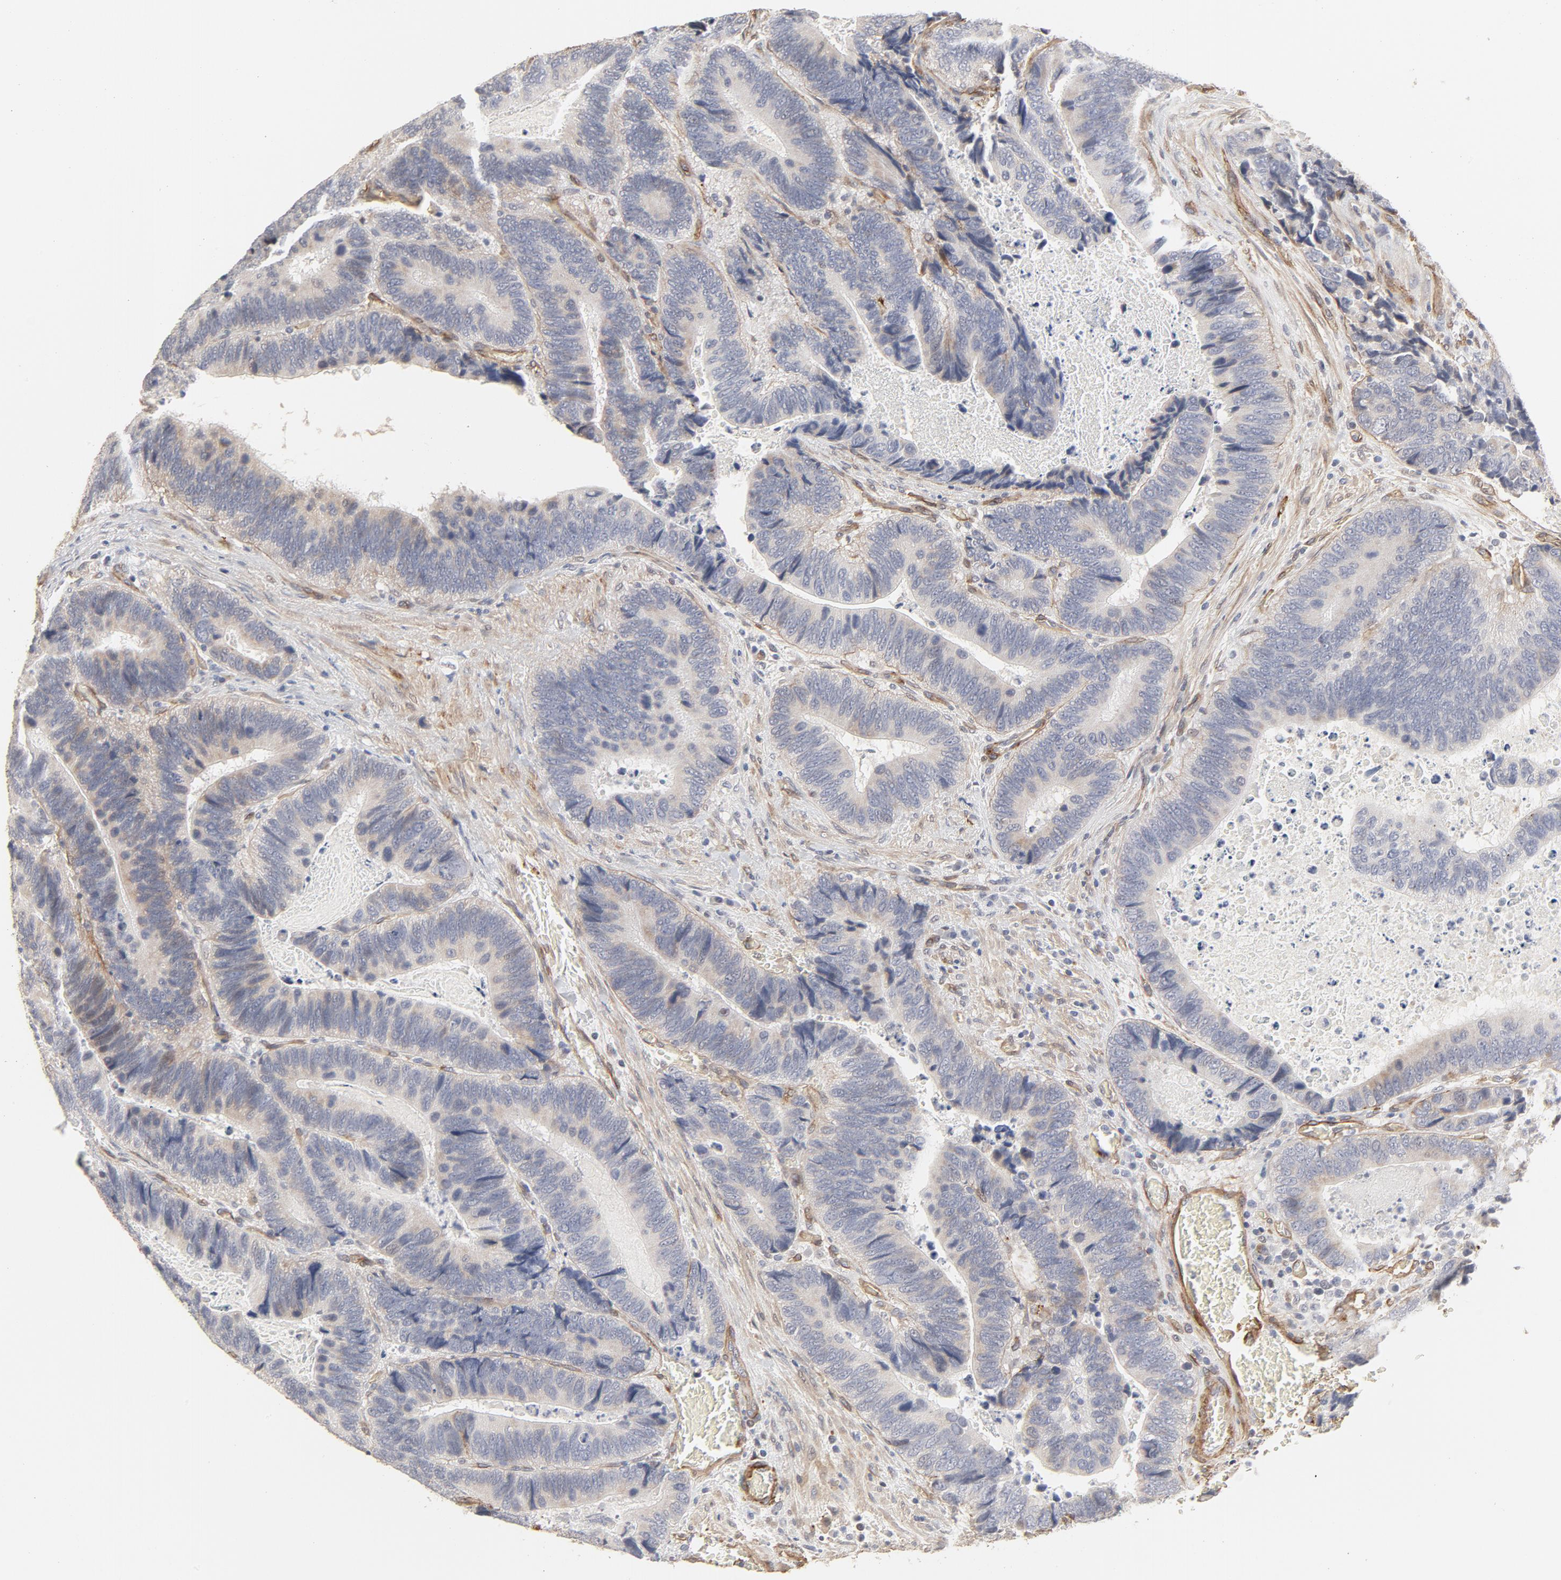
{"staining": {"intensity": "negative", "quantity": "none", "location": "none"}, "tissue": "colorectal cancer", "cell_type": "Tumor cells", "image_type": "cancer", "snomed": [{"axis": "morphology", "description": "Adenocarcinoma, NOS"}, {"axis": "topography", "description": "Colon"}], "caption": "An IHC photomicrograph of colorectal adenocarcinoma is shown. There is no staining in tumor cells of colorectal adenocarcinoma.", "gene": "MAGED4", "patient": {"sex": "male", "age": 72}}